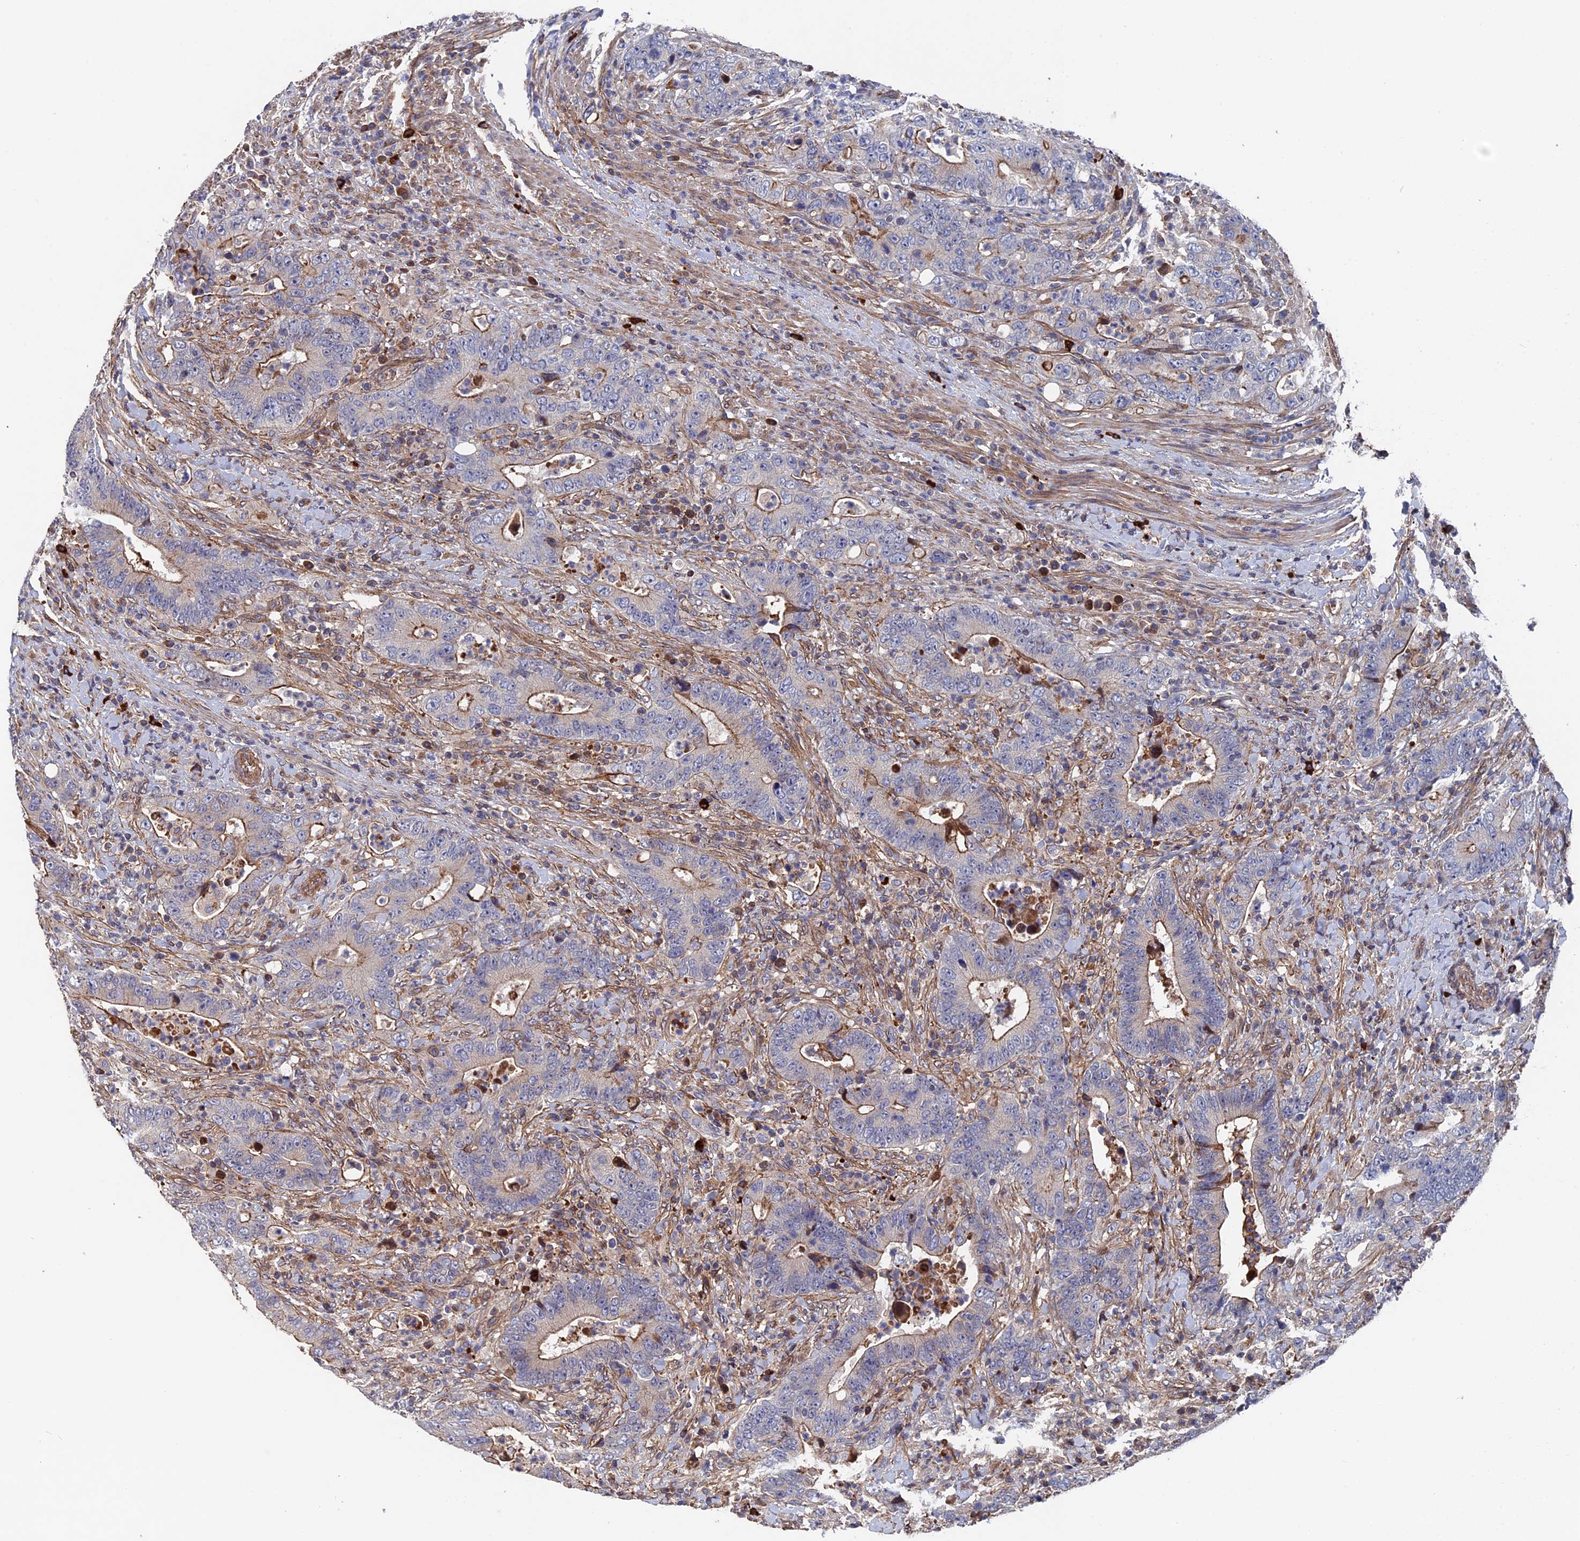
{"staining": {"intensity": "weak", "quantity": "25%-75%", "location": "cytoplasmic/membranous"}, "tissue": "colorectal cancer", "cell_type": "Tumor cells", "image_type": "cancer", "snomed": [{"axis": "morphology", "description": "Adenocarcinoma, NOS"}, {"axis": "topography", "description": "Colon"}], "caption": "Colorectal cancer tissue reveals weak cytoplasmic/membranous expression in approximately 25%-75% of tumor cells, visualized by immunohistochemistry.", "gene": "RPUSD1", "patient": {"sex": "female", "age": 75}}